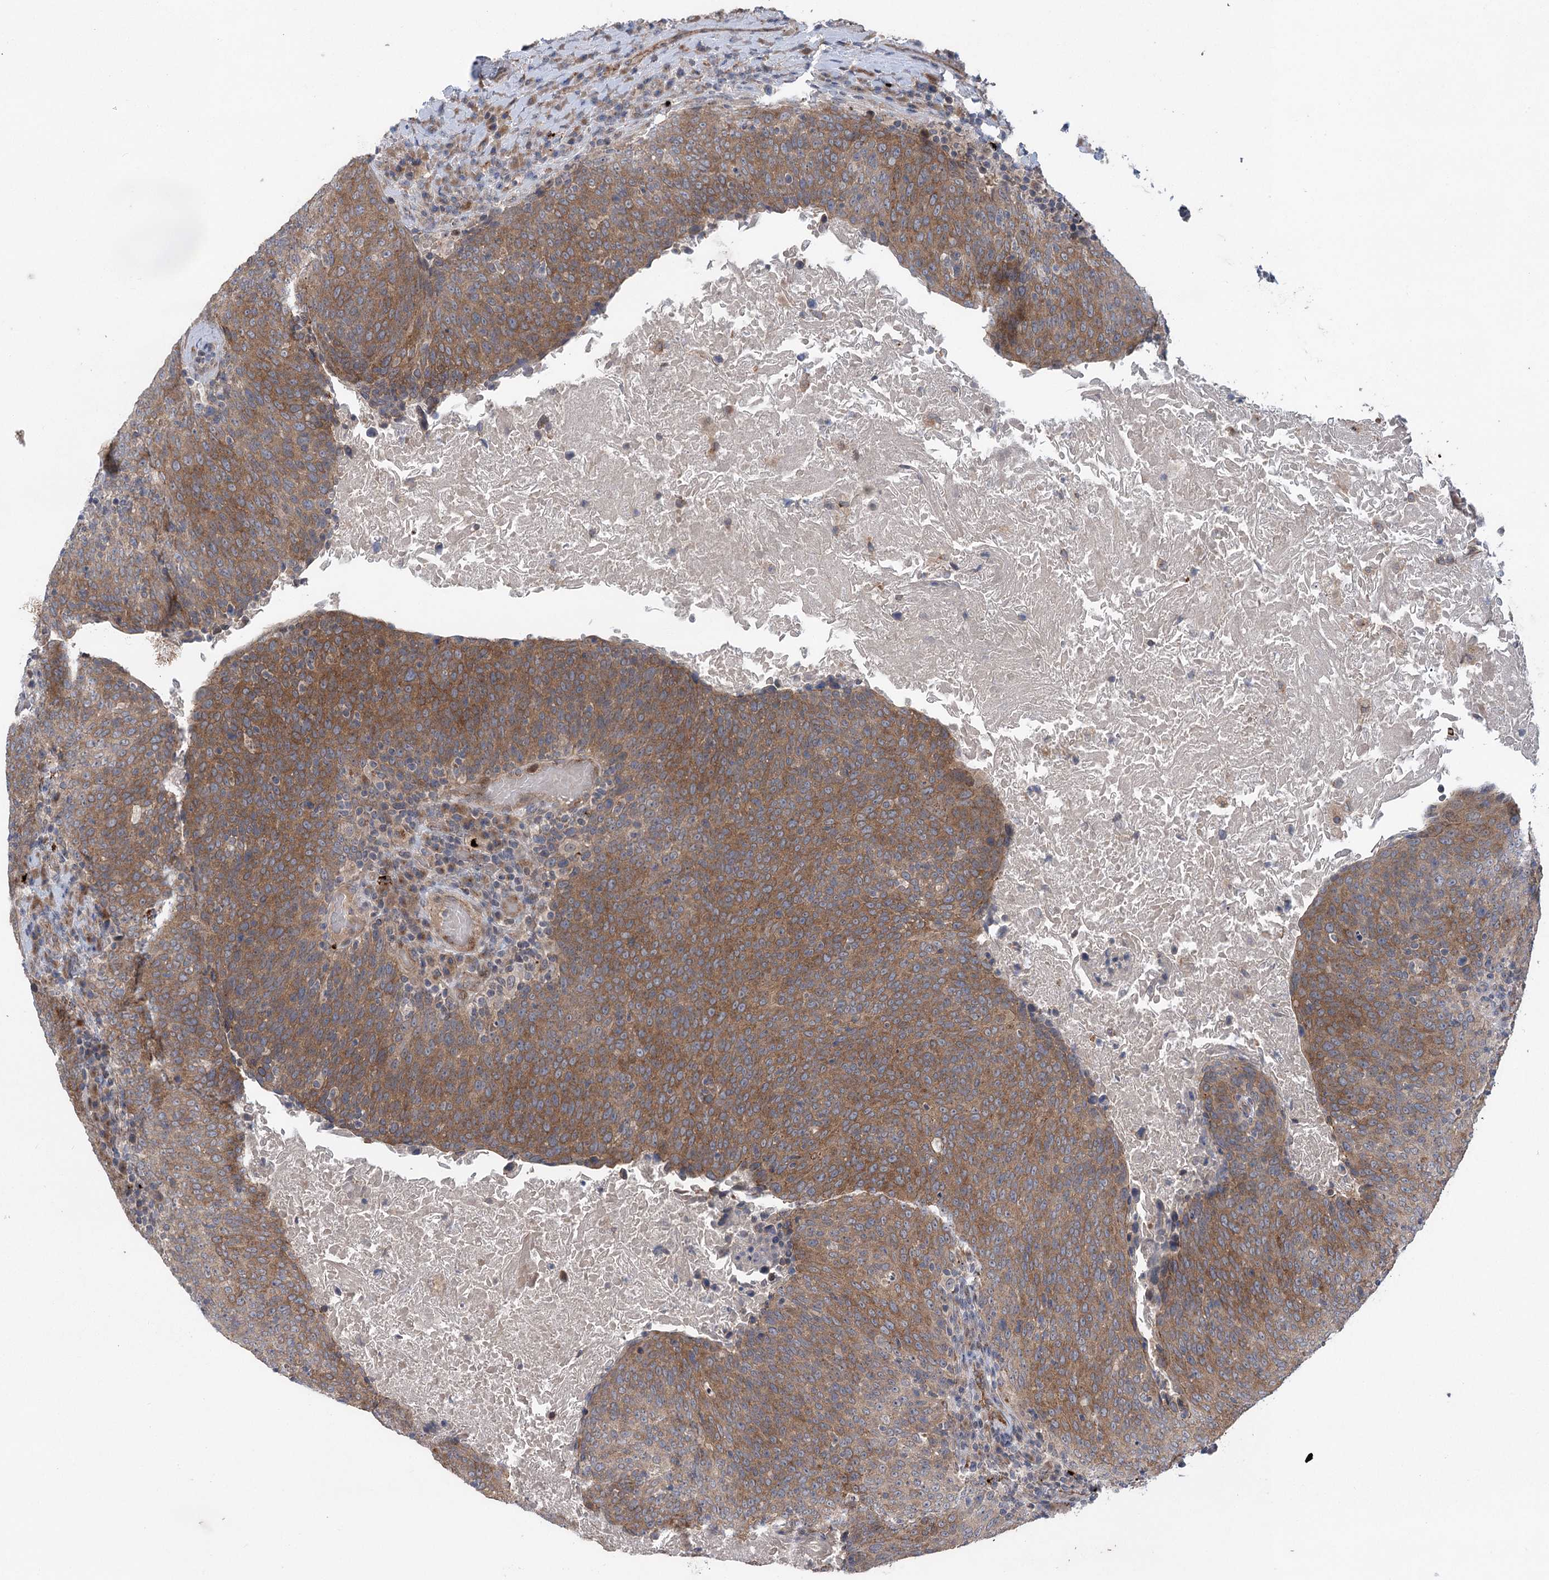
{"staining": {"intensity": "moderate", "quantity": ">75%", "location": "cytoplasmic/membranous"}, "tissue": "head and neck cancer", "cell_type": "Tumor cells", "image_type": "cancer", "snomed": [{"axis": "morphology", "description": "Squamous cell carcinoma, NOS"}, {"axis": "morphology", "description": "Squamous cell carcinoma, metastatic, NOS"}, {"axis": "topography", "description": "Lymph node"}, {"axis": "topography", "description": "Head-Neck"}], "caption": "Protein analysis of head and neck cancer (metastatic squamous cell carcinoma) tissue displays moderate cytoplasmic/membranous expression in about >75% of tumor cells. (IHC, brightfield microscopy, high magnification).", "gene": "METTL24", "patient": {"sex": "male", "age": 62}}